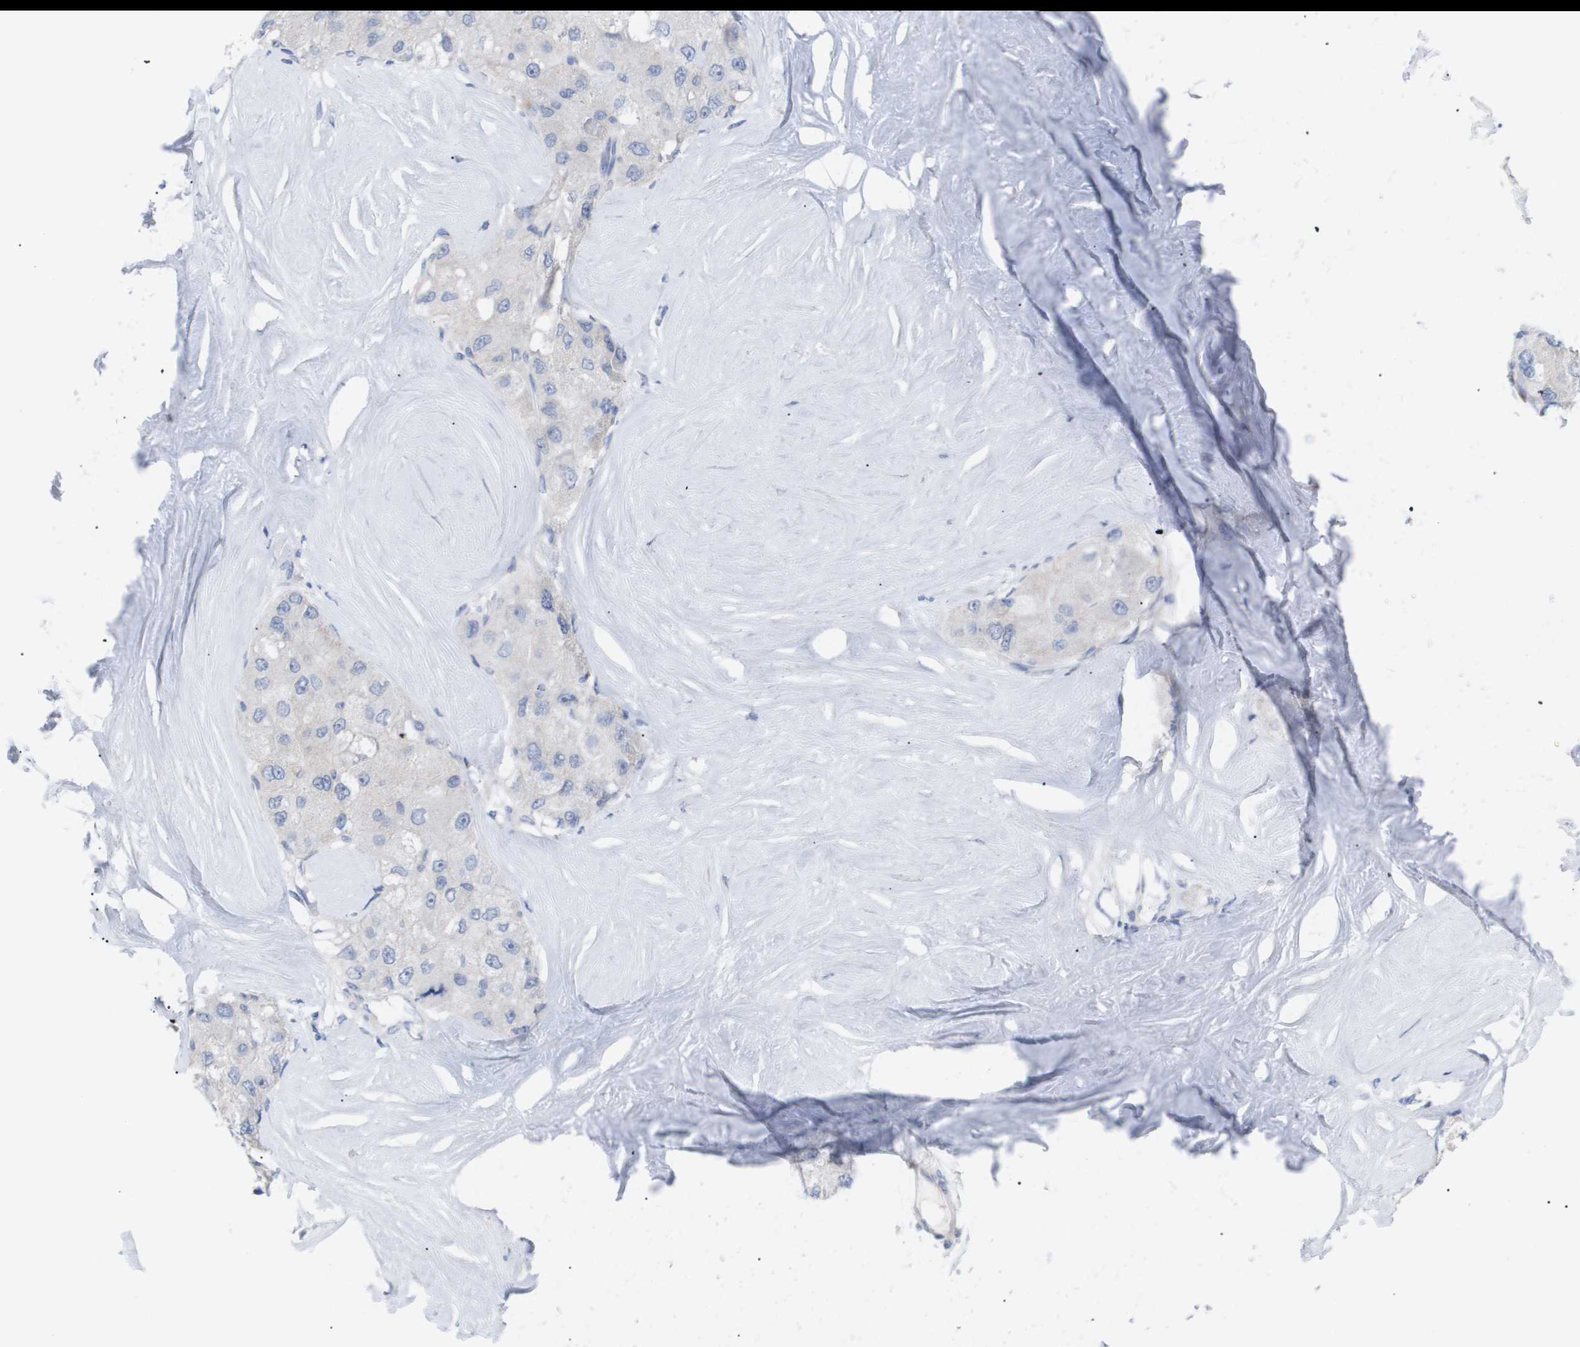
{"staining": {"intensity": "negative", "quantity": "none", "location": "none"}, "tissue": "liver cancer", "cell_type": "Tumor cells", "image_type": "cancer", "snomed": [{"axis": "morphology", "description": "Carcinoma, Hepatocellular, NOS"}, {"axis": "topography", "description": "Liver"}], "caption": "Human hepatocellular carcinoma (liver) stained for a protein using immunohistochemistry exhibits no staining in tumor cells.", "gene": "CAV3", "patient": {"sex": "male", "age": 80}}